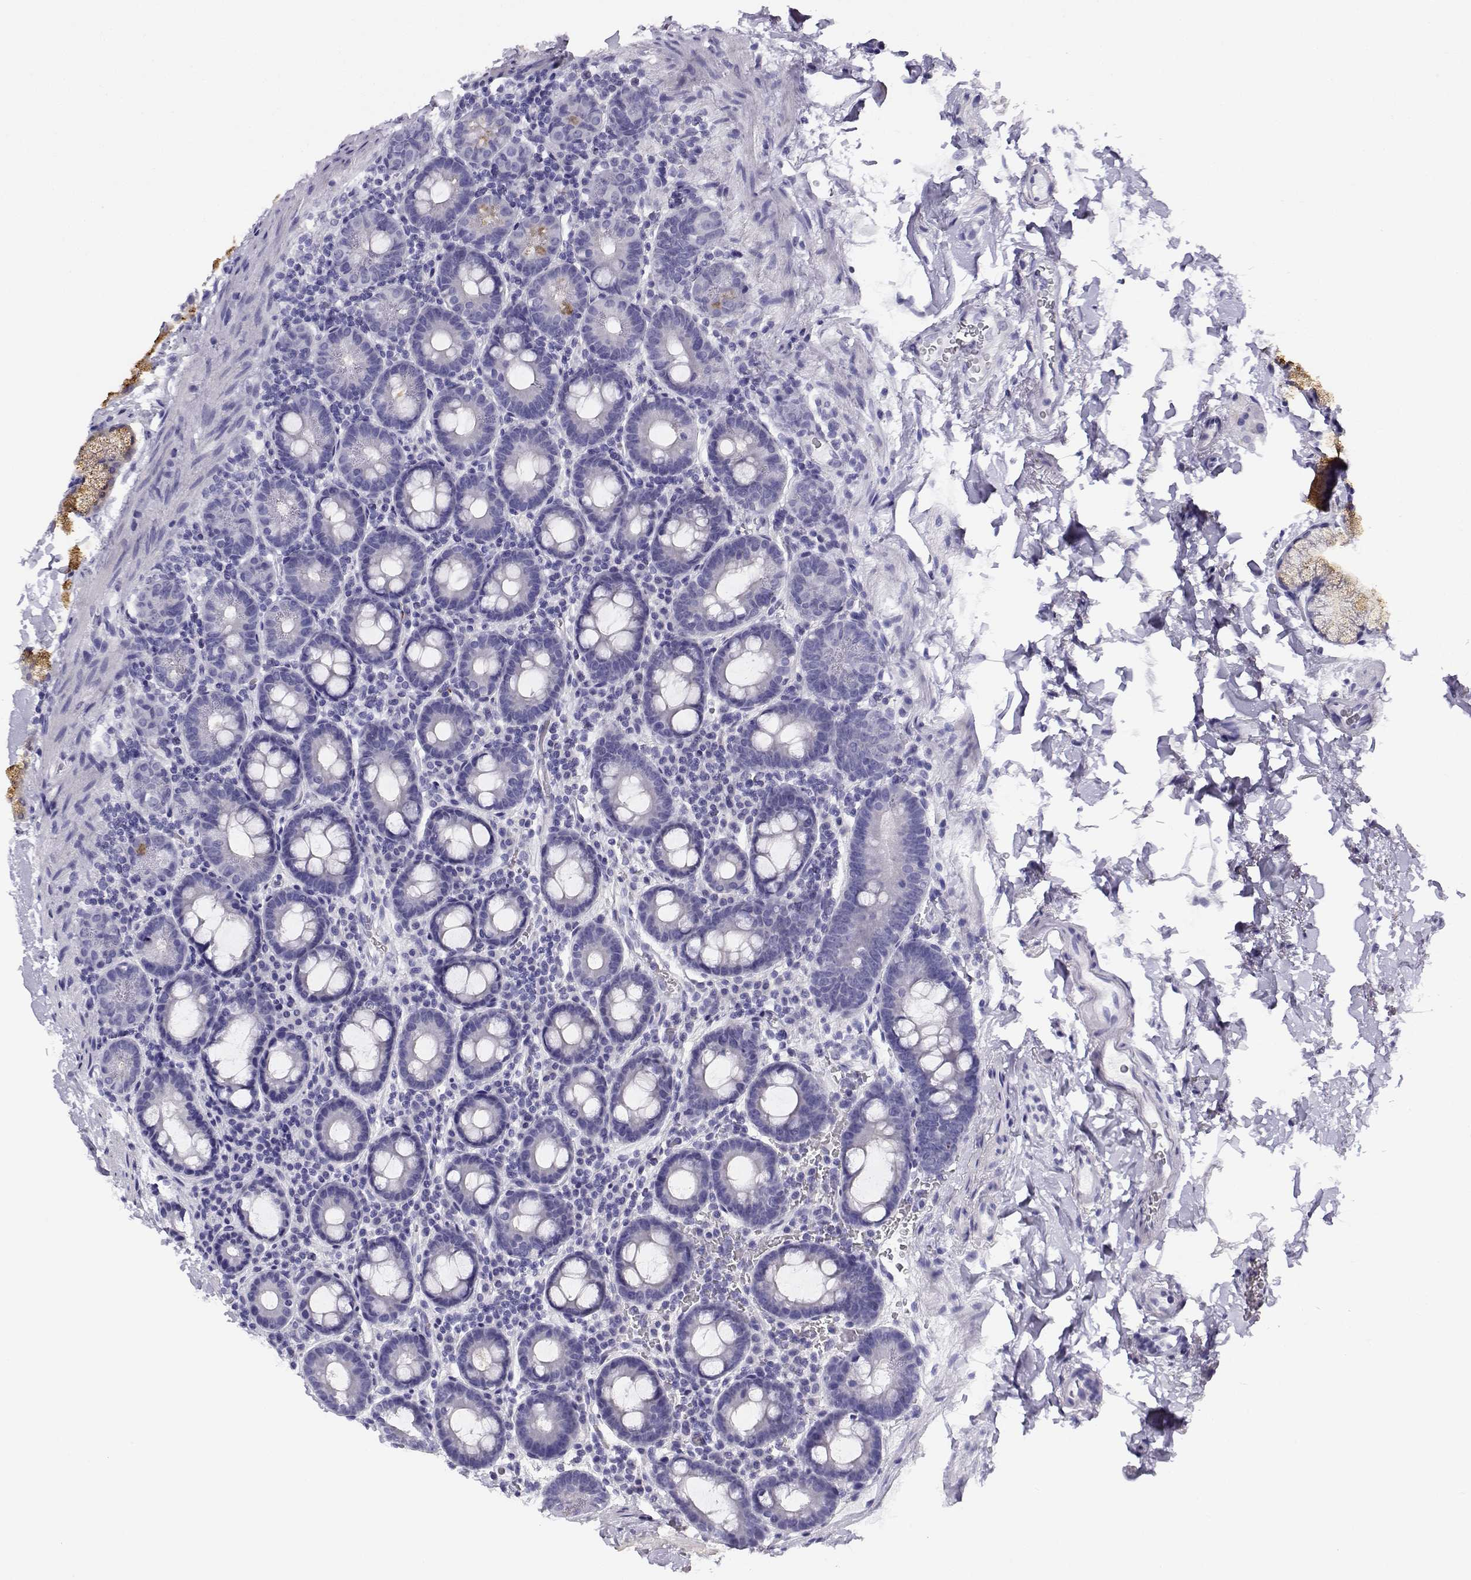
{"staining": {"intensity": "moderate", "quantity": "<25%", "location": "cytoplasmic/membranous"}, "tissue": "duodenum", "cell_type": "Glandular cells", "image_type": "normal", "snomed": [{"axis": "morphology", "description": "Normal tissue, NOS"}, {"axis": "topography", "description": "Duodenum"}], "caption": "This is an image of IHC staining of unremarkable duodenum, which shows moderate positivity in the cytoplasmic/membranous of glandular cells.", "gene": "CABS1", "patient": {"sex": "male", "age": 59}}